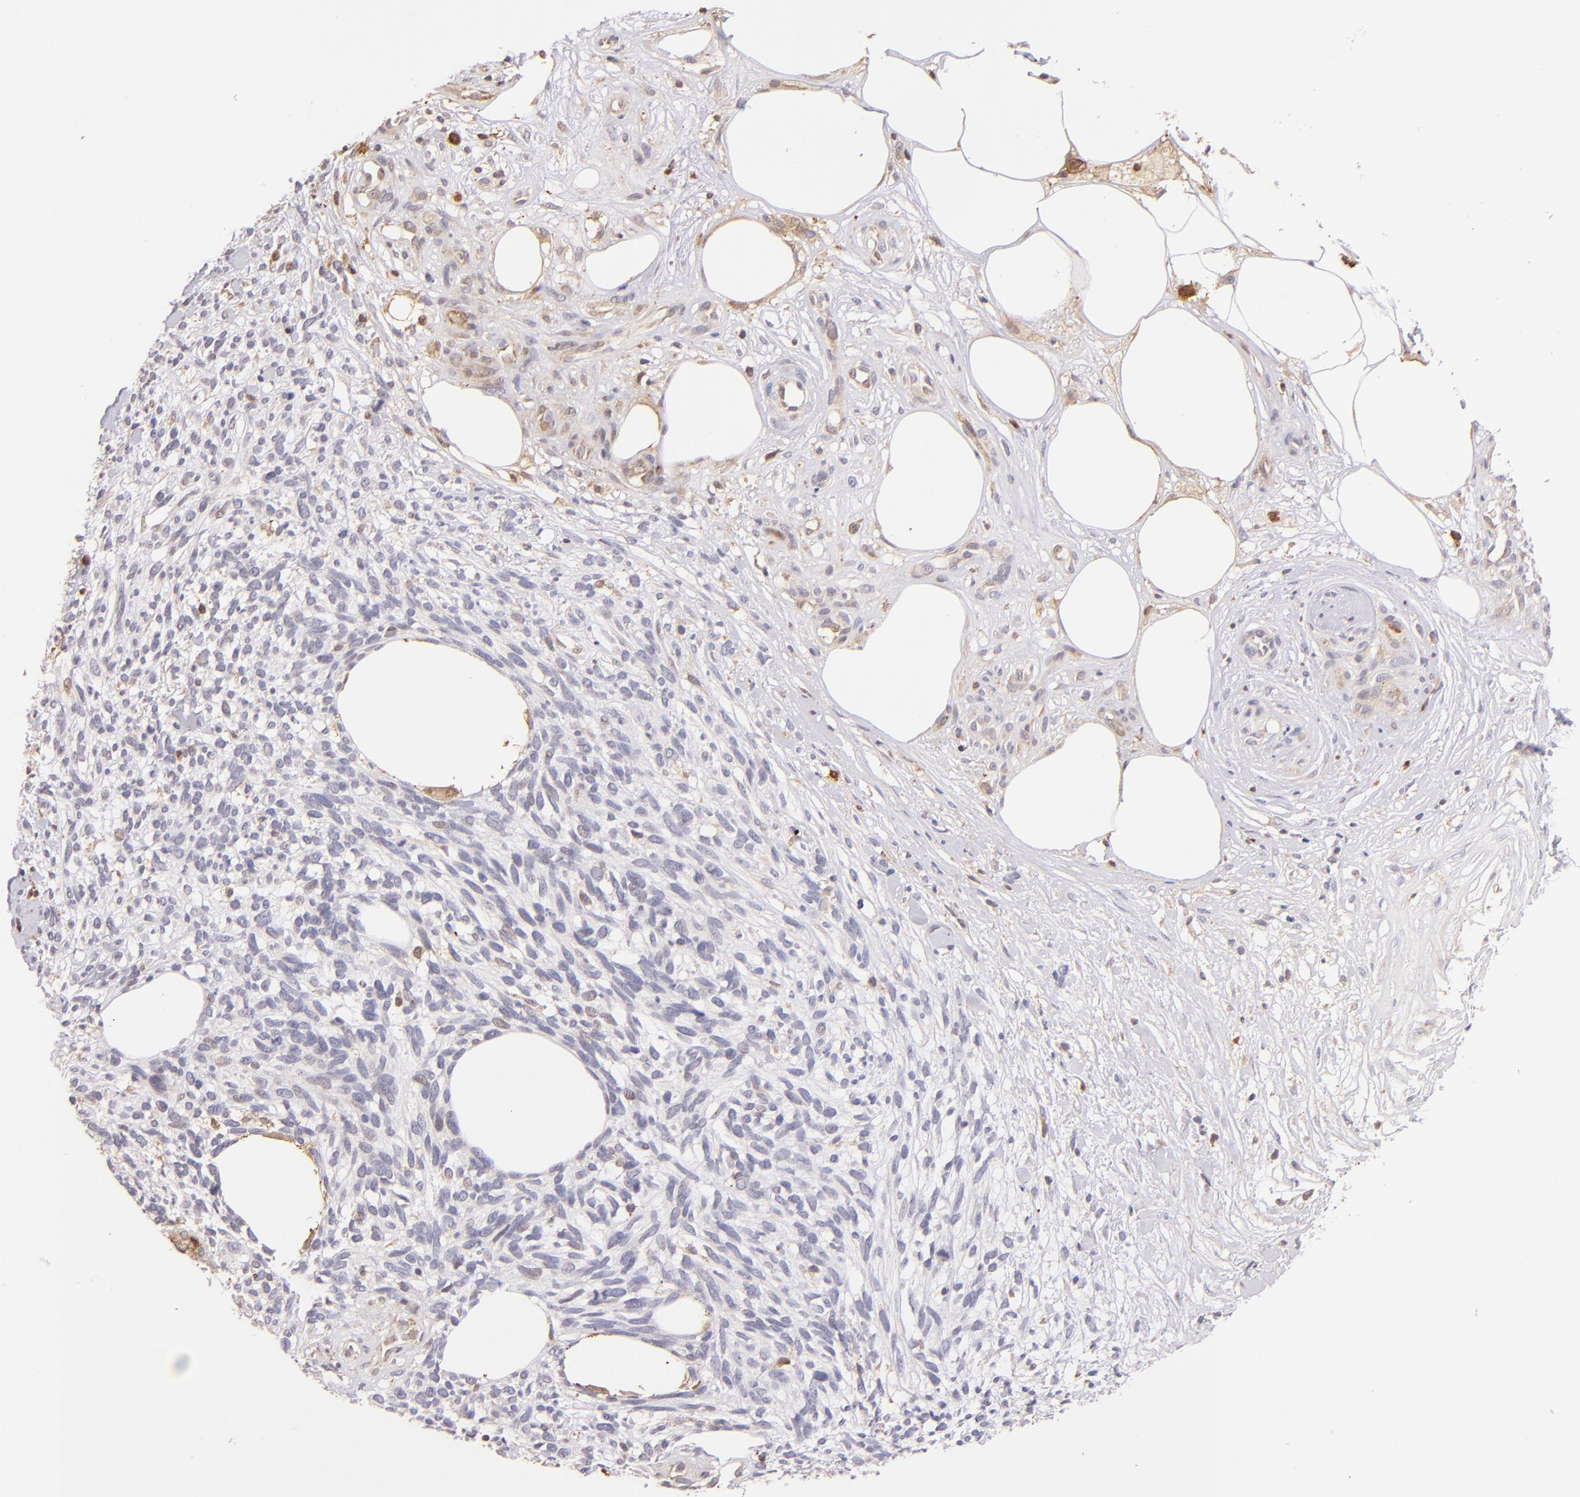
{"staining": {"intensity": "moderate", "quantity": ">75%", "location": "cytoplasmic/membranous"}, "tissue": "melanoma", "cell_type": "Tumor cells", "image_type": "cancer", "snomed": [{"axis": "morphology", "description": "Malignant melanoma, NOS"}, {"axis": "topography", "description": "Skin"}], "caption": "Moderate cytoplasmic/membranous staining for a protein is identified in about >75% of tumor cells of melanoma using IHC.", "gene": "BTK", "patient": {"sex": "female", "age": 85}}